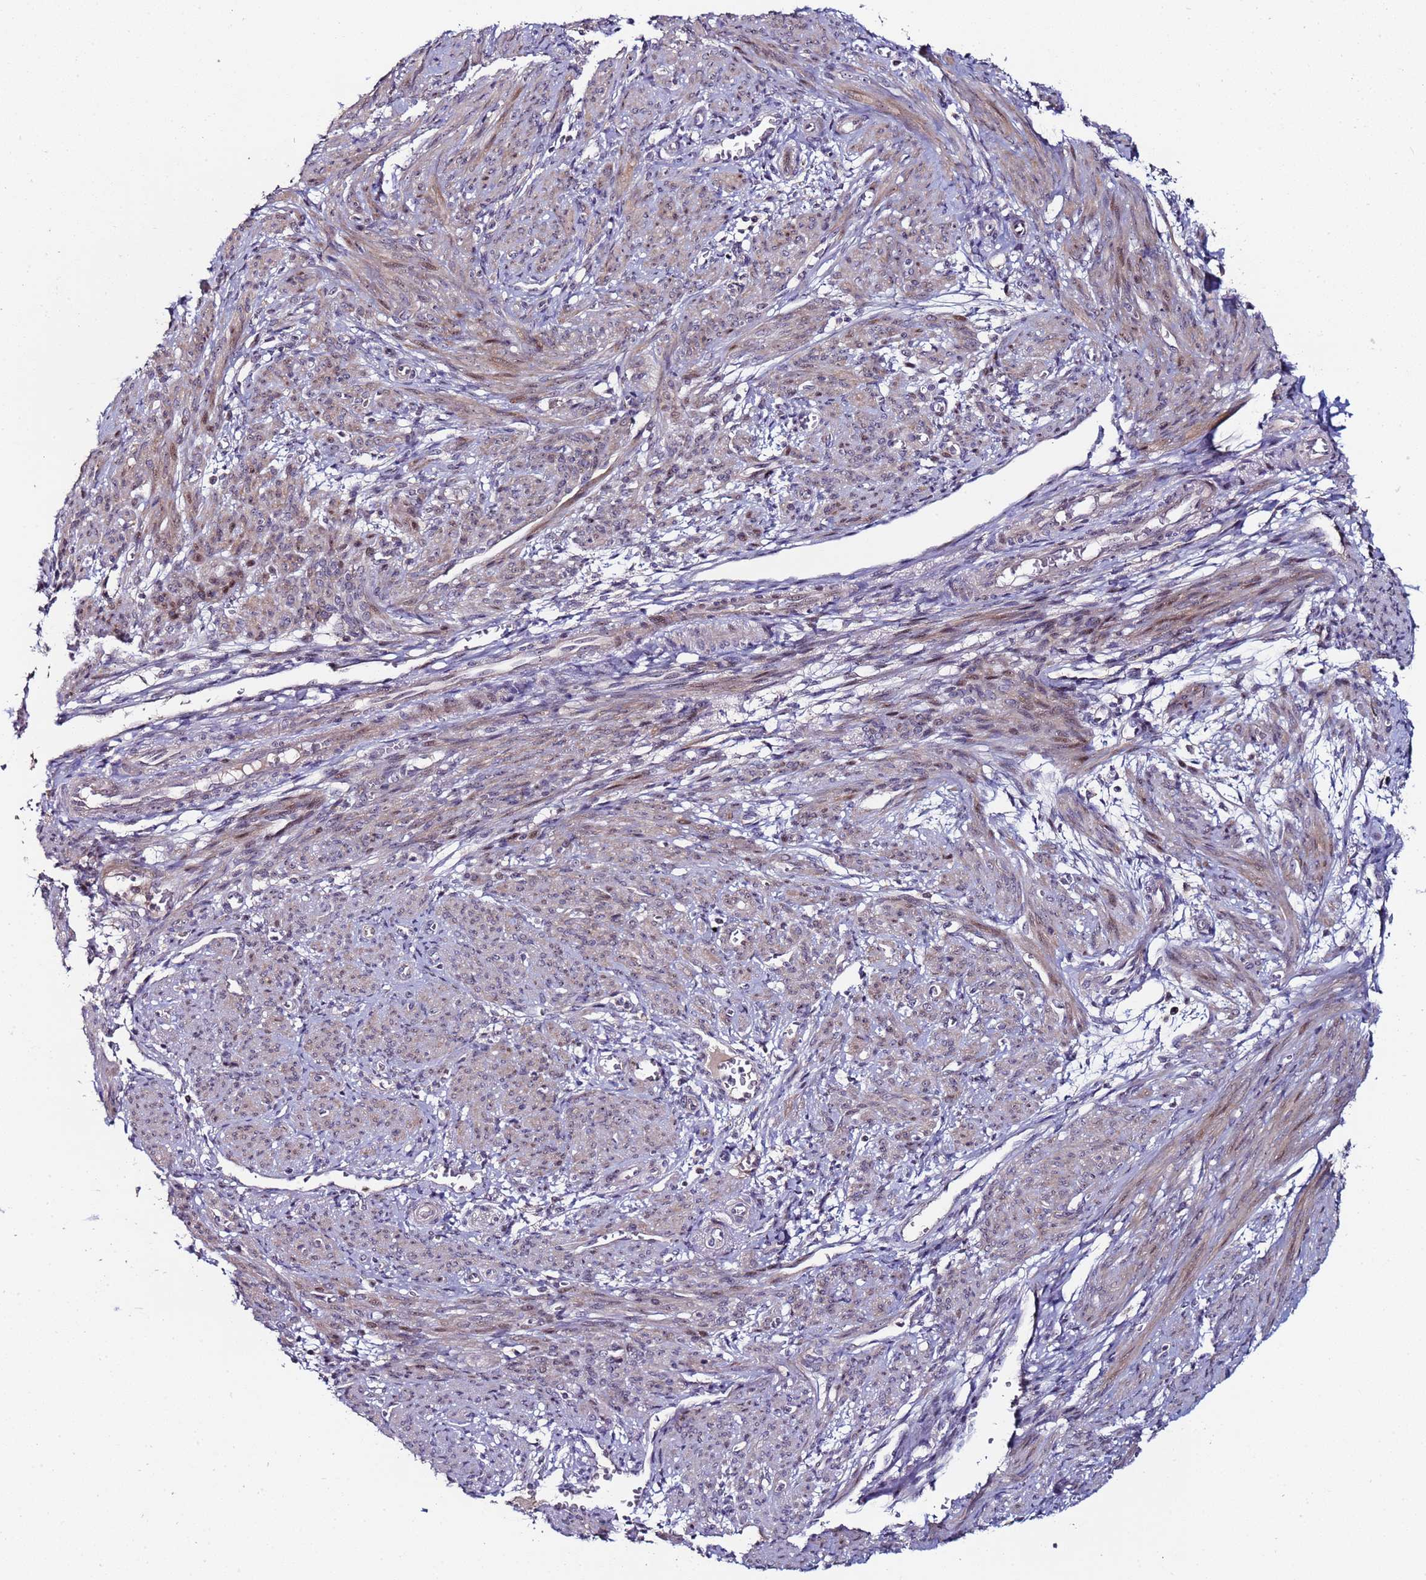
{"staining": {"intensity": "weak", "quantity": "25%-75%", "location": "cytoplasmic/membranous,nuclear"}, "tissue": "smooth muscle", "cell_type": "Smooth muscle cells", "image_type": "normal", "snomed": [{"axis": "morphology", "description": "Normal tissue, NOS"}, {"axis": "topography", "description": "Smooth muscle"}], "caption": "Brown immunohistochemical staining in benign smooth muscle exhibits weak cytoplasmic/membranous,nuclear staining in approximately 25%-75% of smooth muscle cells.", "gene": "KRI1", "patient": {"sex": "female", "age": 39}}